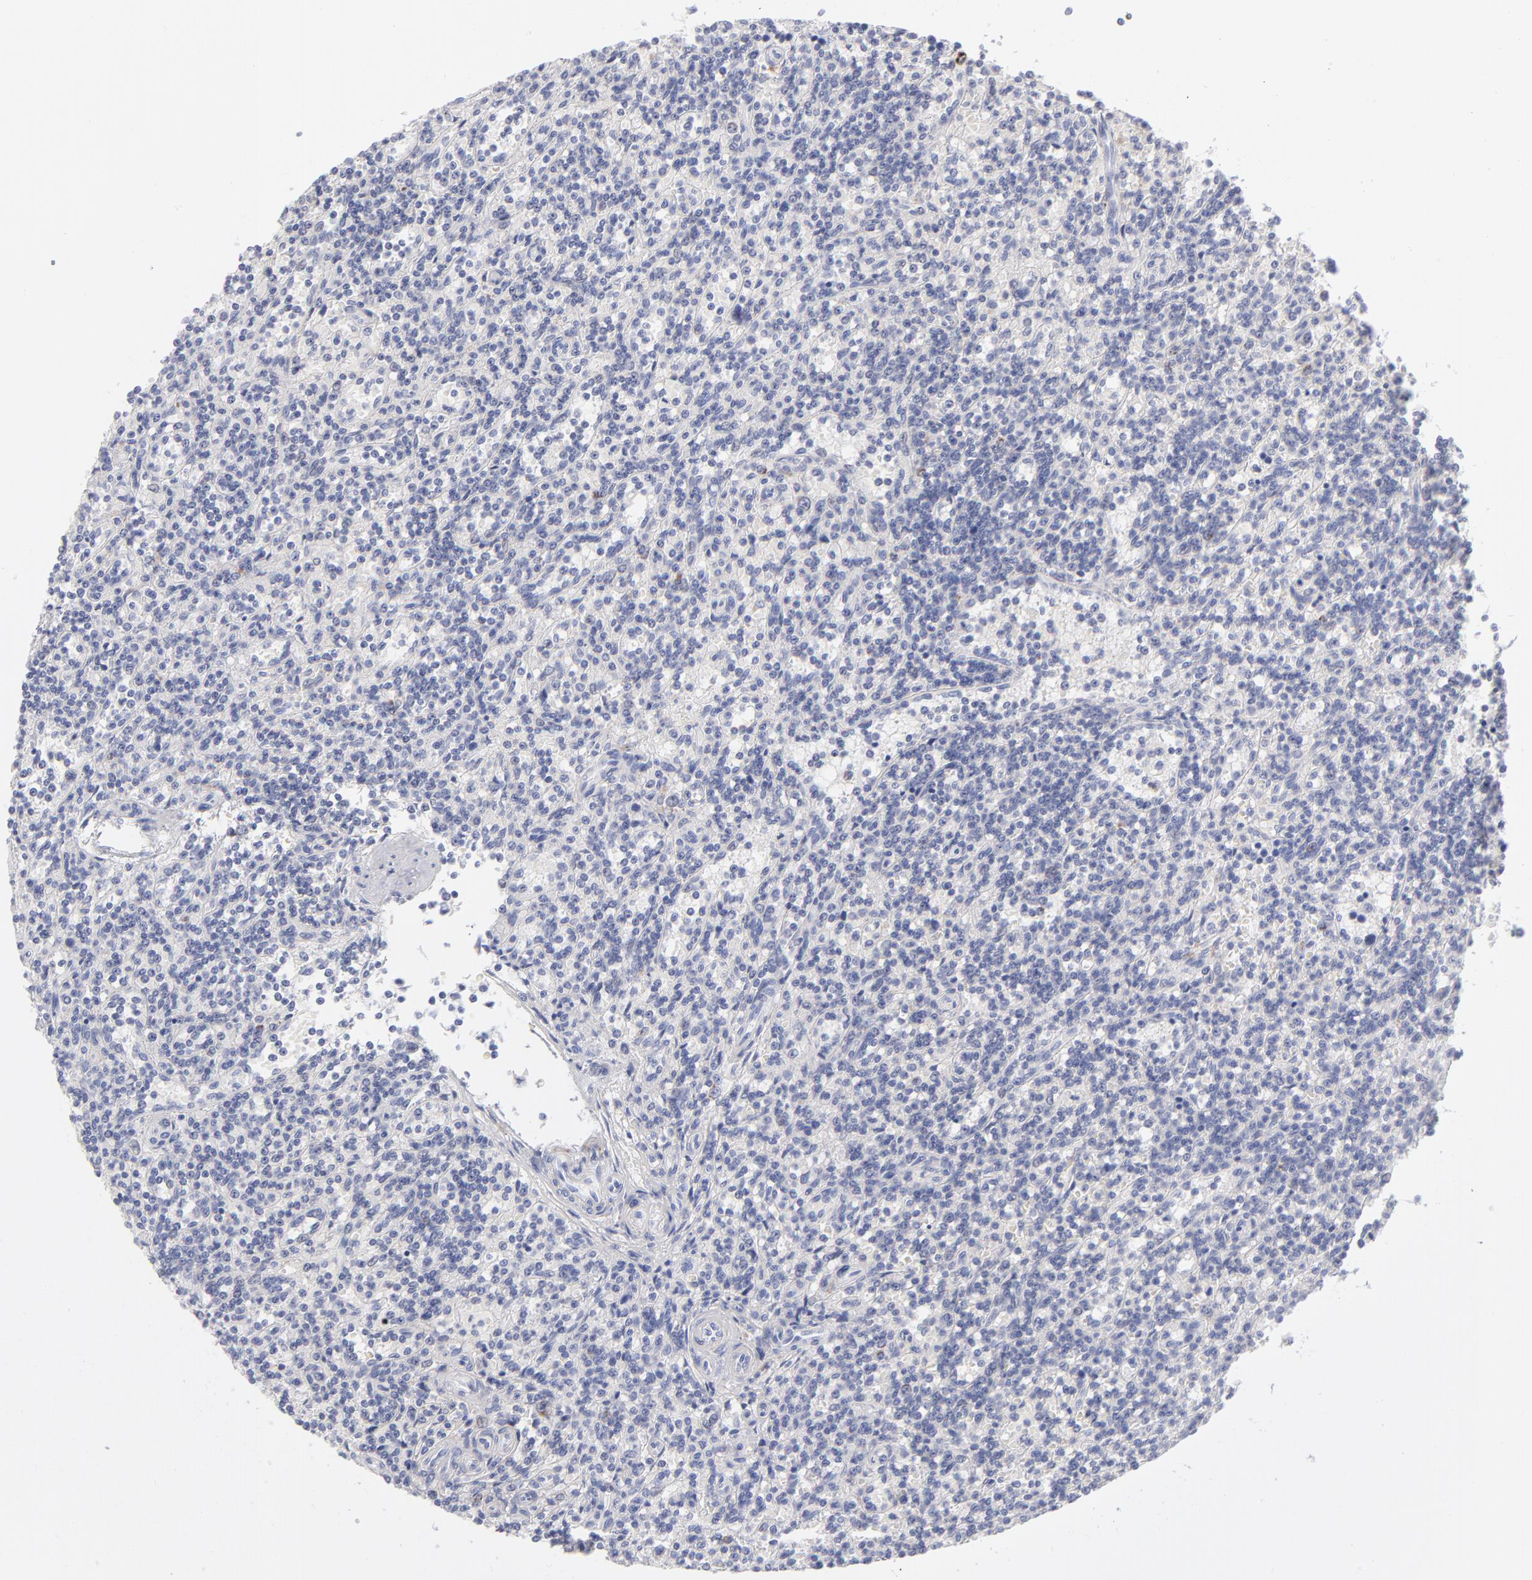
{"staining": {"intensity": "negative", "quantity": "none", "location": "none"}, "tissue": "lymphoma", "cell_type": "Tumor cells", "image_type": "cancer", "snomed": [{"axis": "morphology", "description": "Malignant lymphoma, non-Hodgkin's type, Low grade"}, {"axis": "topography", "description": "Spleen"}], "caption": "Histopathology image shows no protein staining in tumor cells of low-grade malignant lymphoma, non-Hodgkin's type tissue.", "gene": "MTHFD2", "patient": {"sex": "male", "age": 73}}